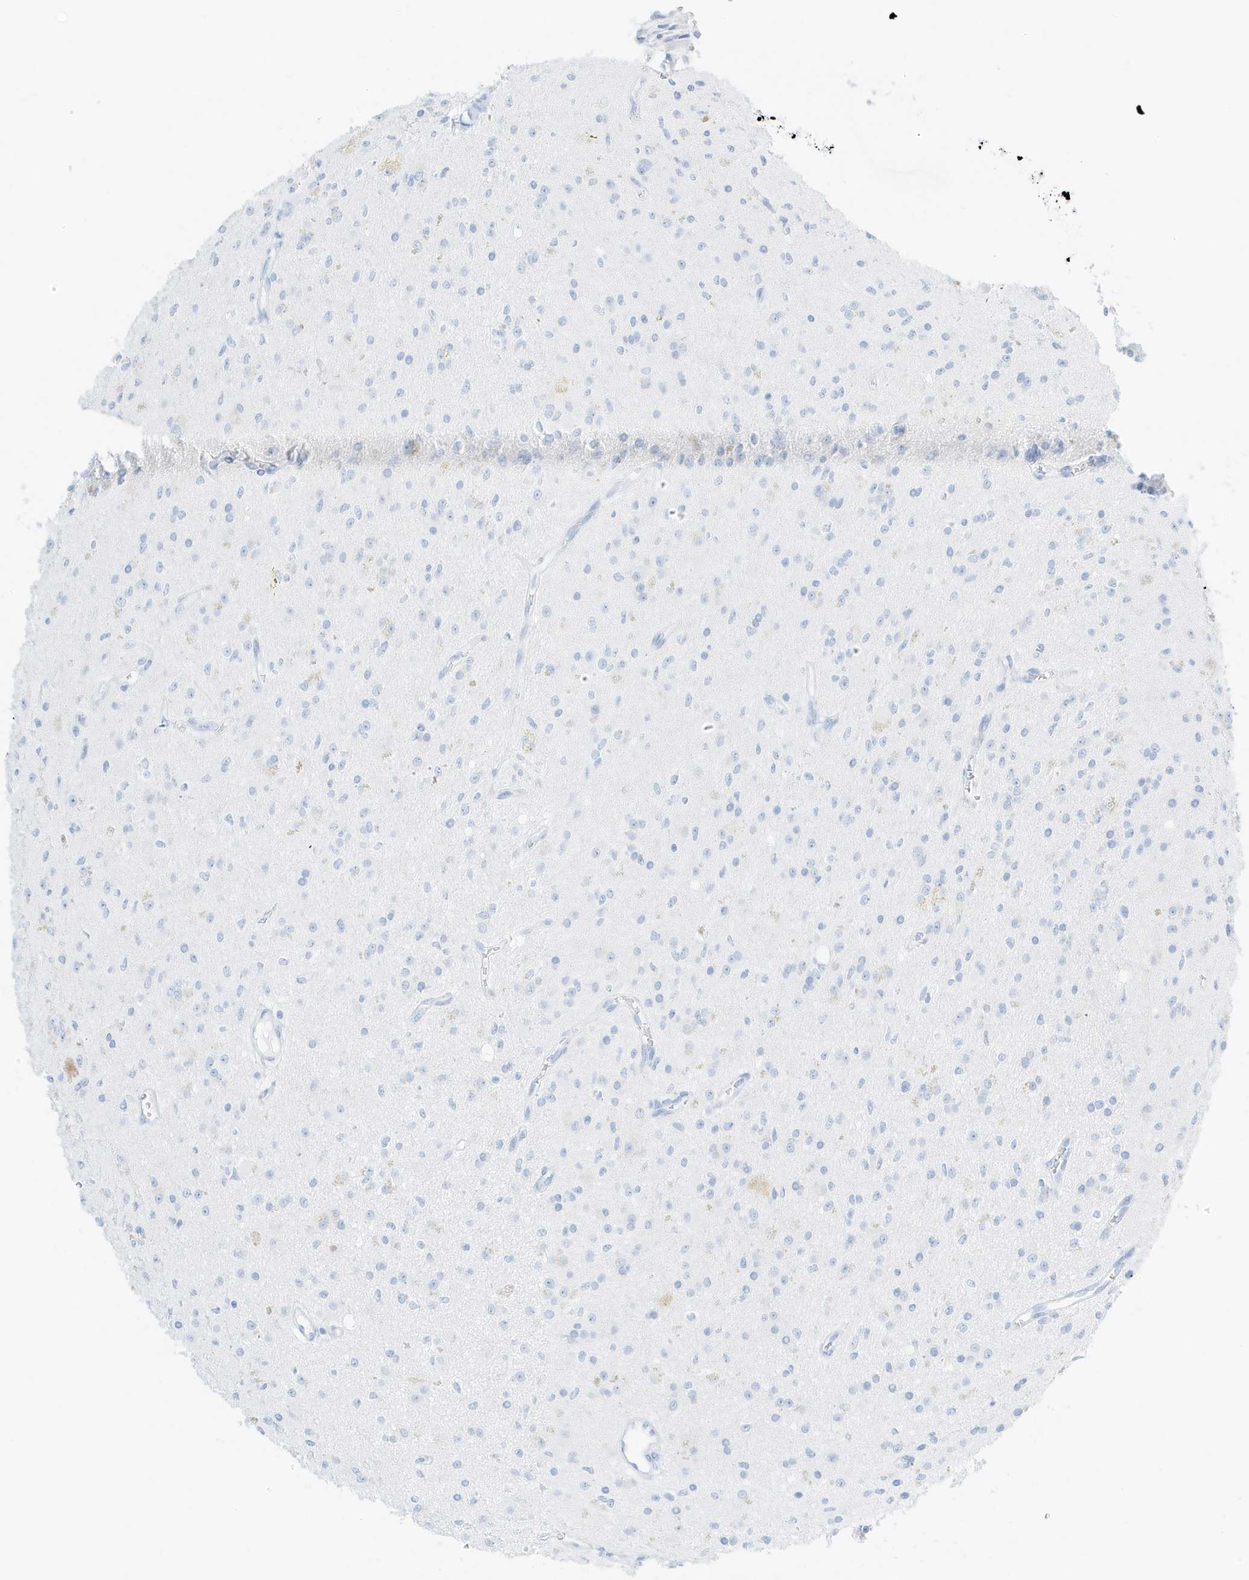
{"staining": {"intensity": "negative", "quantity": "none", "location": "none"}, "tissue": "glioma", "cell_type": "Tumor cells", "image_type": "cancer", "snomed": [{"axis": "morphology", "description": "Glioma, malignant, High grade"}, {"axis": "topography", "description": "Brain"}], "caption": "The micrograph reveals no significant staining in tumor cells of high-grade glioma (malignant).", "gene": "SLC22A13", "patient": {"sex": "male", "age": 34}}